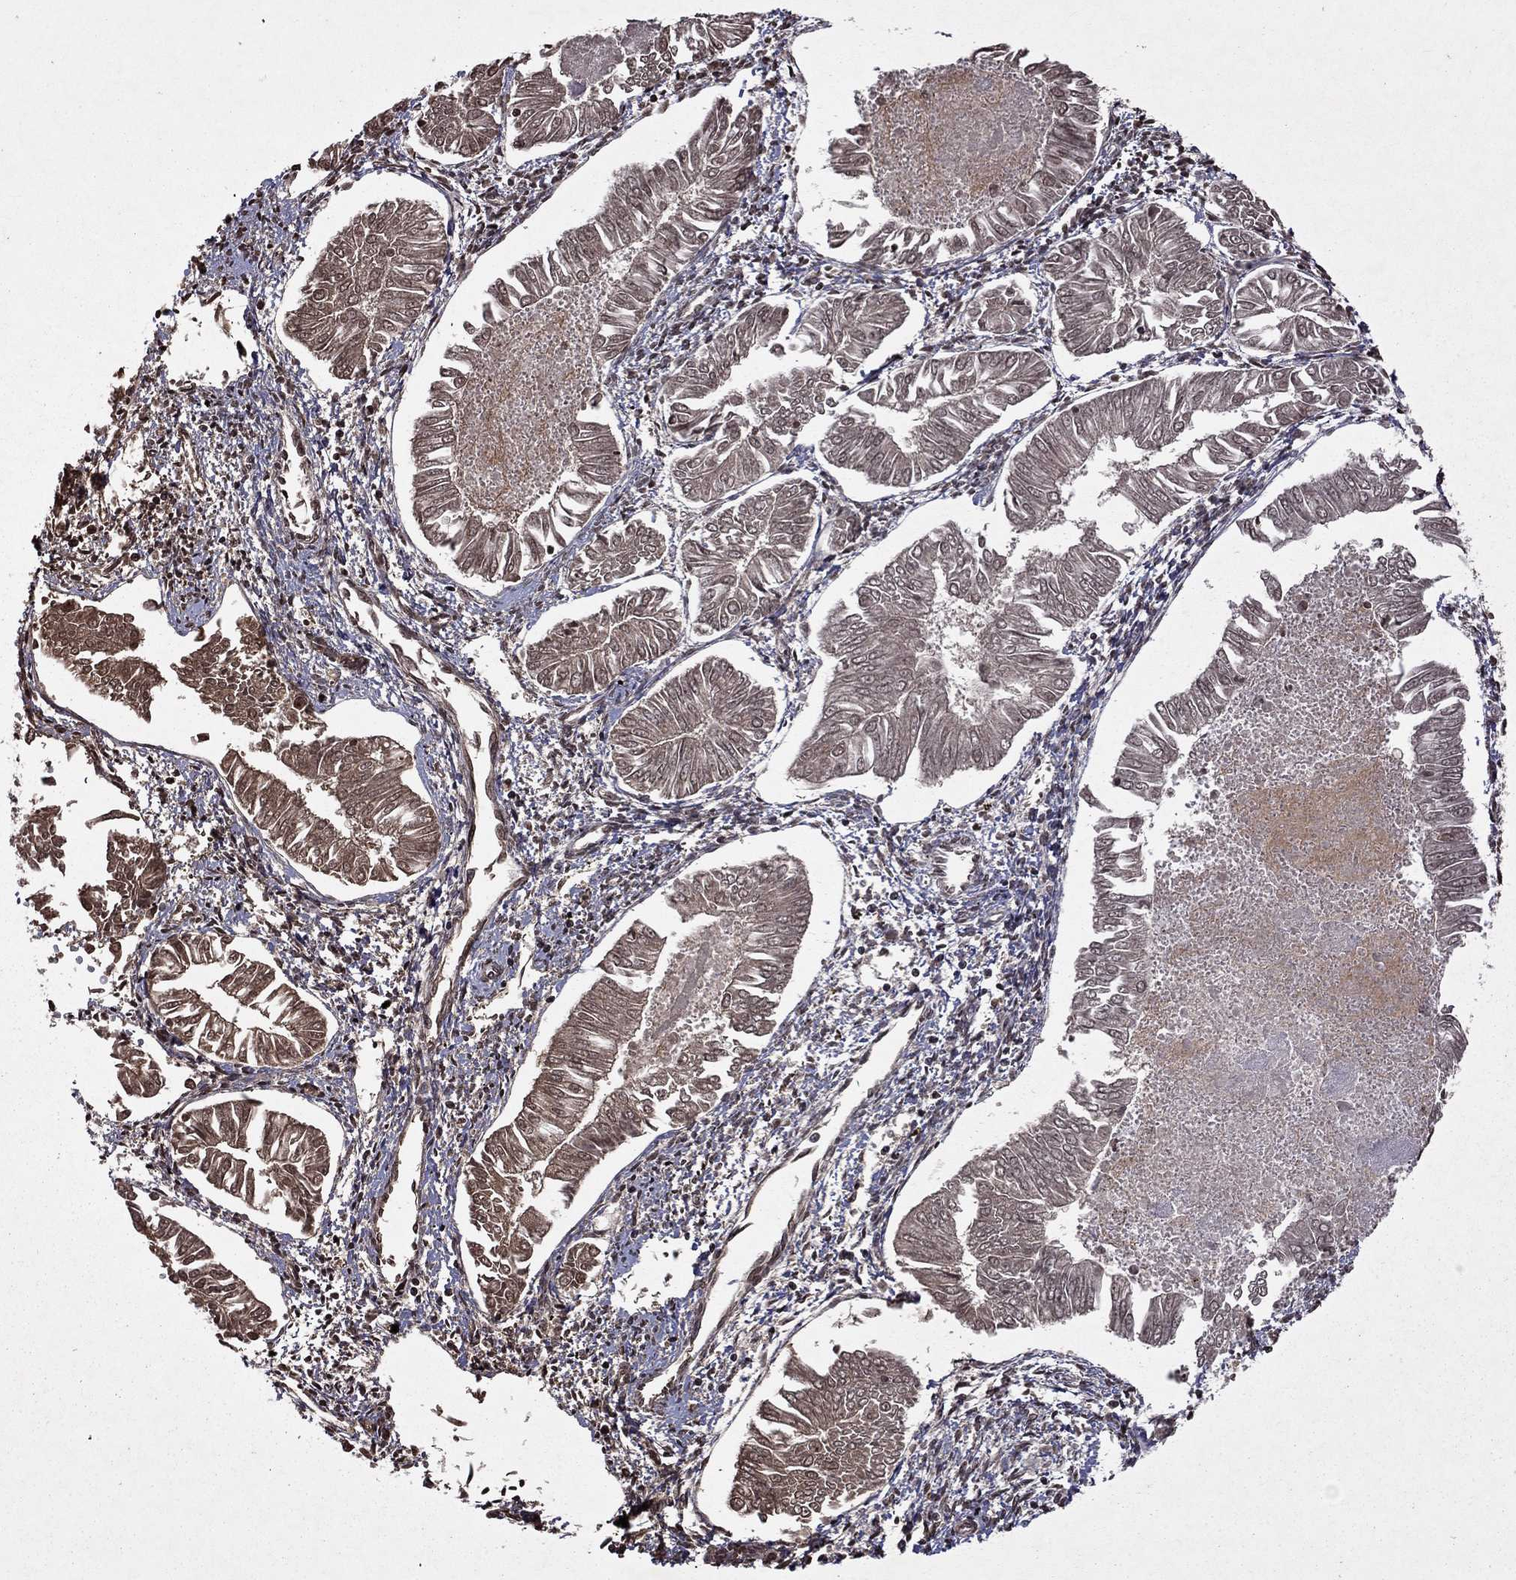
{"staining": {"intensity": "moderate", "quantity": "25%-75%", "location": "cytoplasmic/membranous"}, "tissue": "endometrial cancer", "cell_type": "Tumor cells", "image_type": "cancer", "snomed": [{"axis": "morphology", "description": "Adenocarcinoma, NOS"}, {"axis": "topography", "description": "Endometrium"}], "caption": "IHC (DAB (3,3'-diaminobenzidine)) staining of adenocarcinoma (endometrial) displays moderate cytoplasmic/membranous protein staining in approximately 25%-75% of tumor cells.", "gene": "NLGN1", "patient": {"sex": "female", "age": 53}}